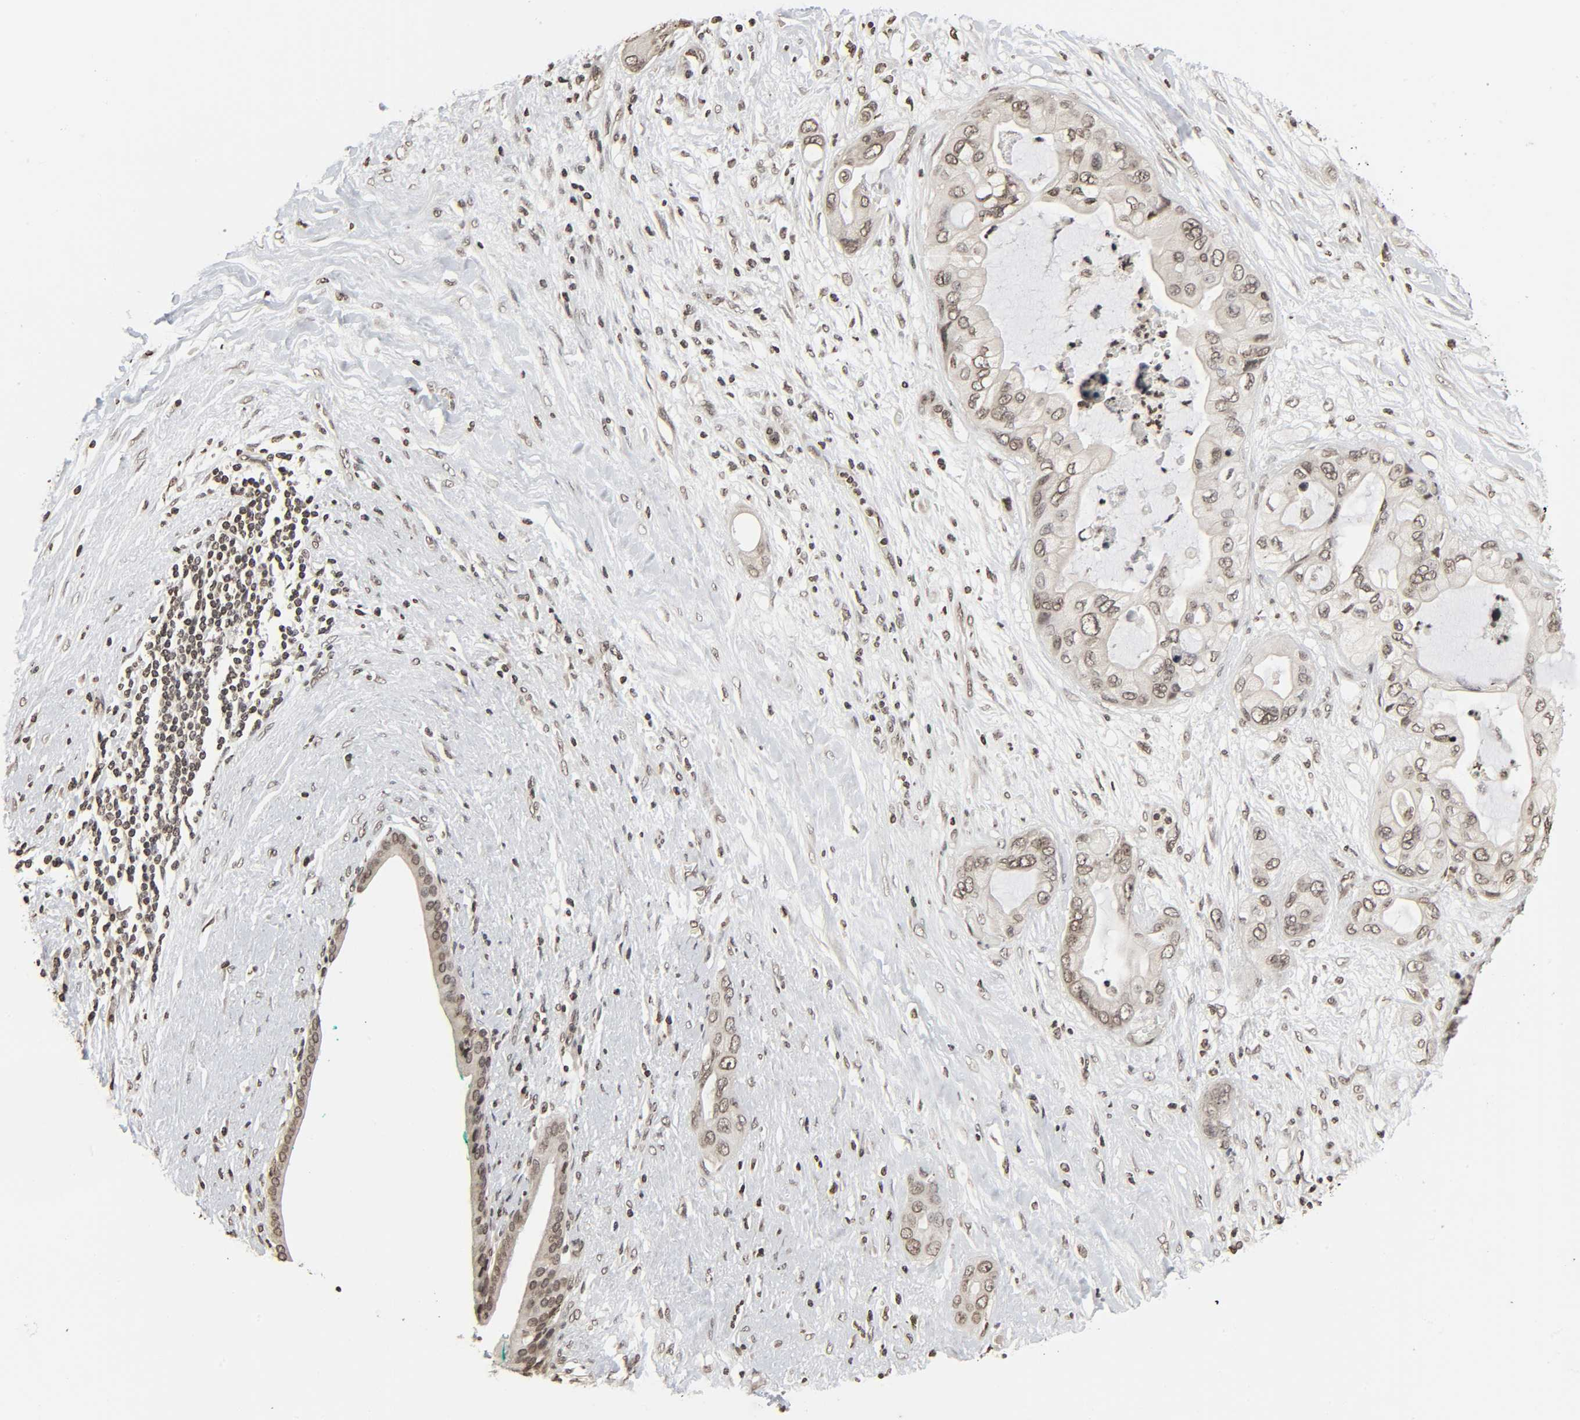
{"staining": {"intensity": "moderate", "quantity": ">75%", "location": "nuclear"}, "tissue": "pancreatic cancer", "cell_type": "Tumor cells", "image_type": "cancer", "snomed": [{"axis": "morphology", "description": "Adenocarcinoma, NOS"}, {"axis": "topography", "description": "Pancreas"}], "caption": "DAB (3,3'-diaminobenzidine) immunohistochemical staining of human adenocarcinoma (pancreatic) reveals moderate nuclear protein positivity in approximately >75% of tumor cells.", "gene": "ELAVL1", "patient": {"sex": "female", "age": 59}}